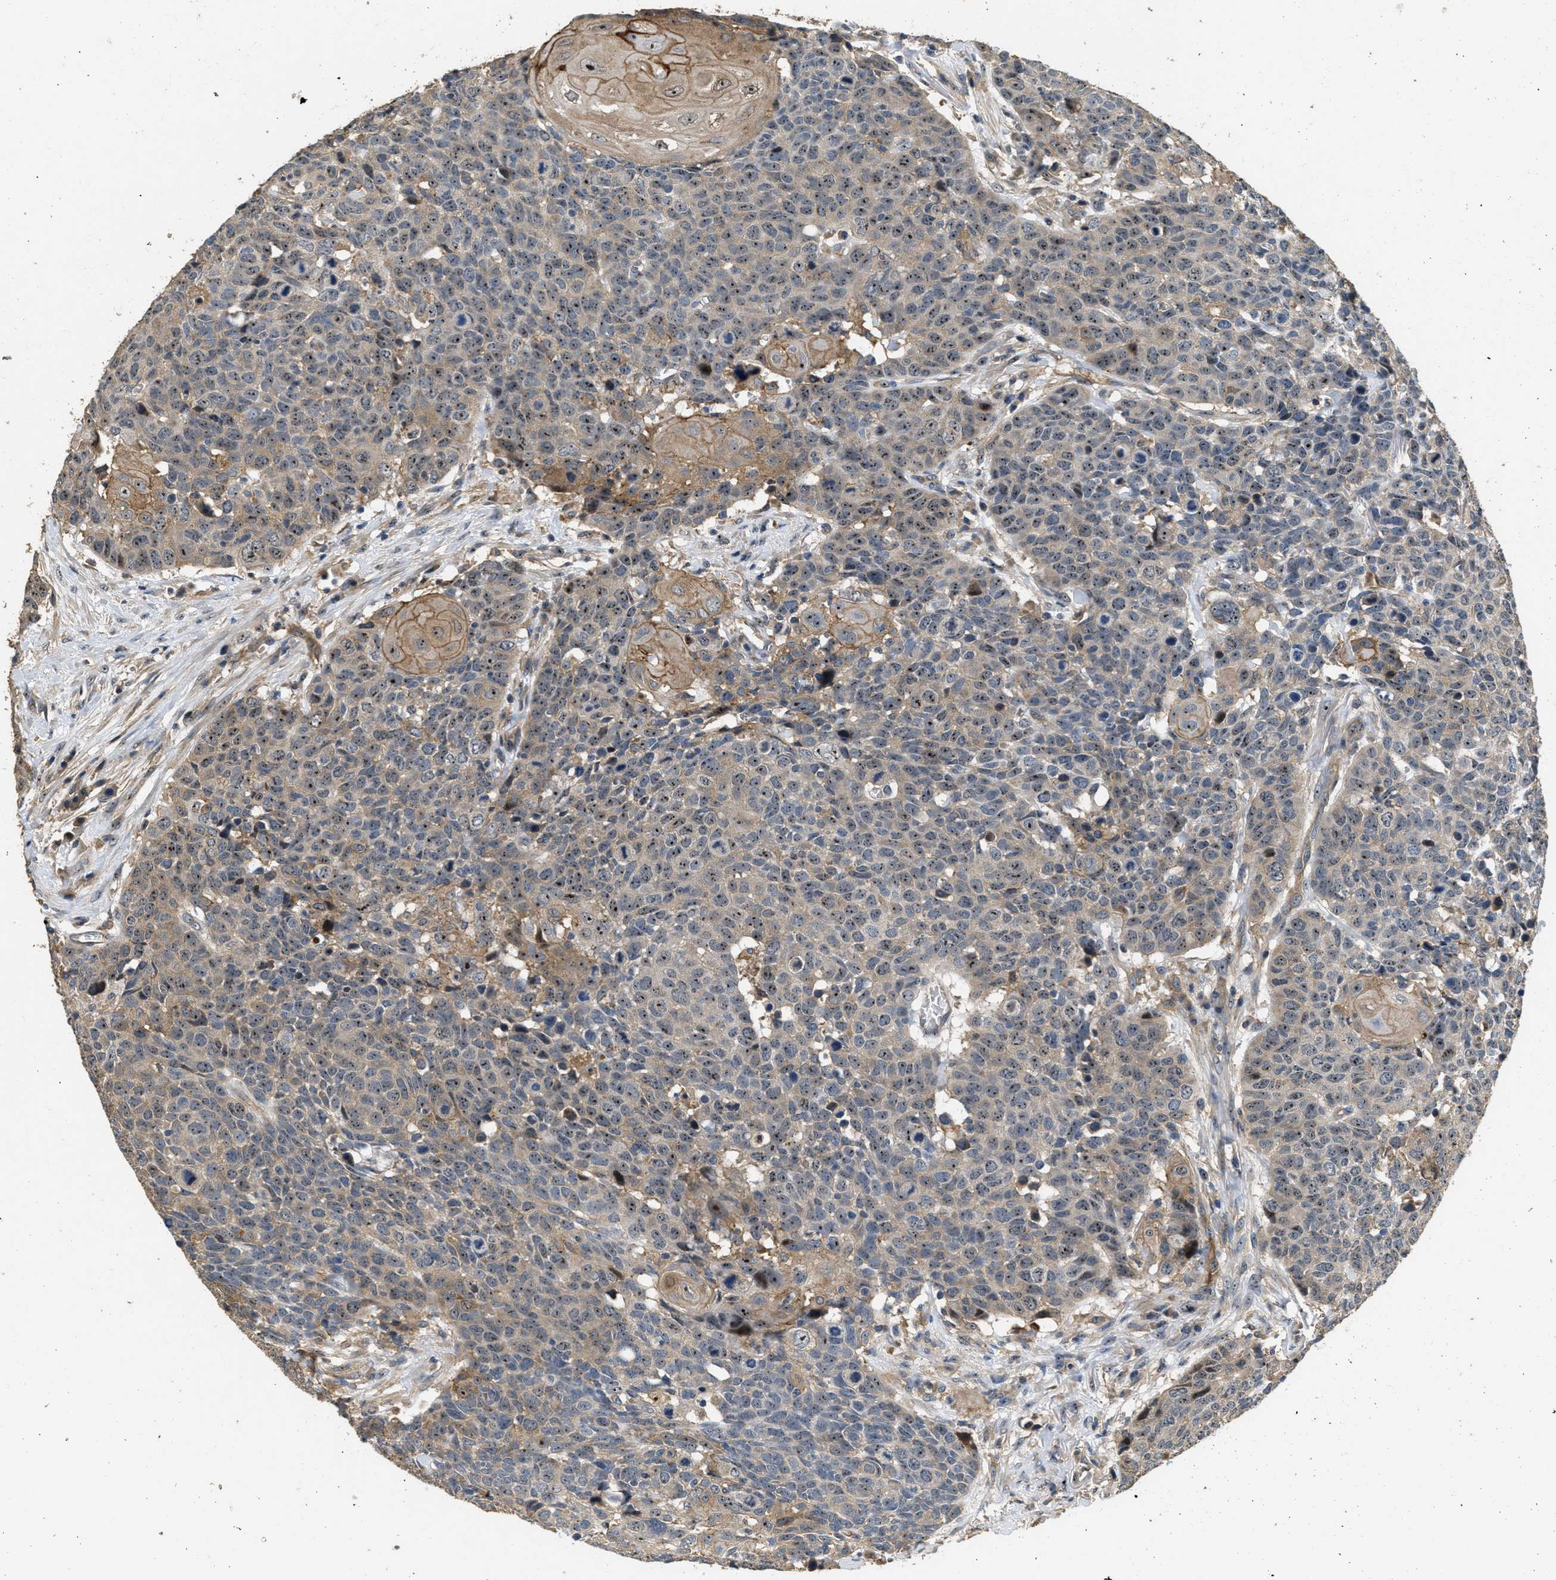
{"staining": {"intensity": "weak", "quantity": ">75%", "location": "cytoplasmic/membranous,nuclear"}, "tissue": "head and neck cancer", "cell_type": "Tumor cells", "image_type": "cancer", "snomed": [{"axis": "morphology", "description": "Squamous cell carcinoma, NOS"}, {"axis": "topography", "description": "Head-Neck"}], "caption": "This micrograph demonstrates immunohistochemistry staining of human squamous cell carcinoma (head and neck), with low weak cytoplasmic/membranous and nuclear expression in approximately >75% of tumor cells.", "gene": "OSMR", "patient": {"sex": "male", "age": 66}}